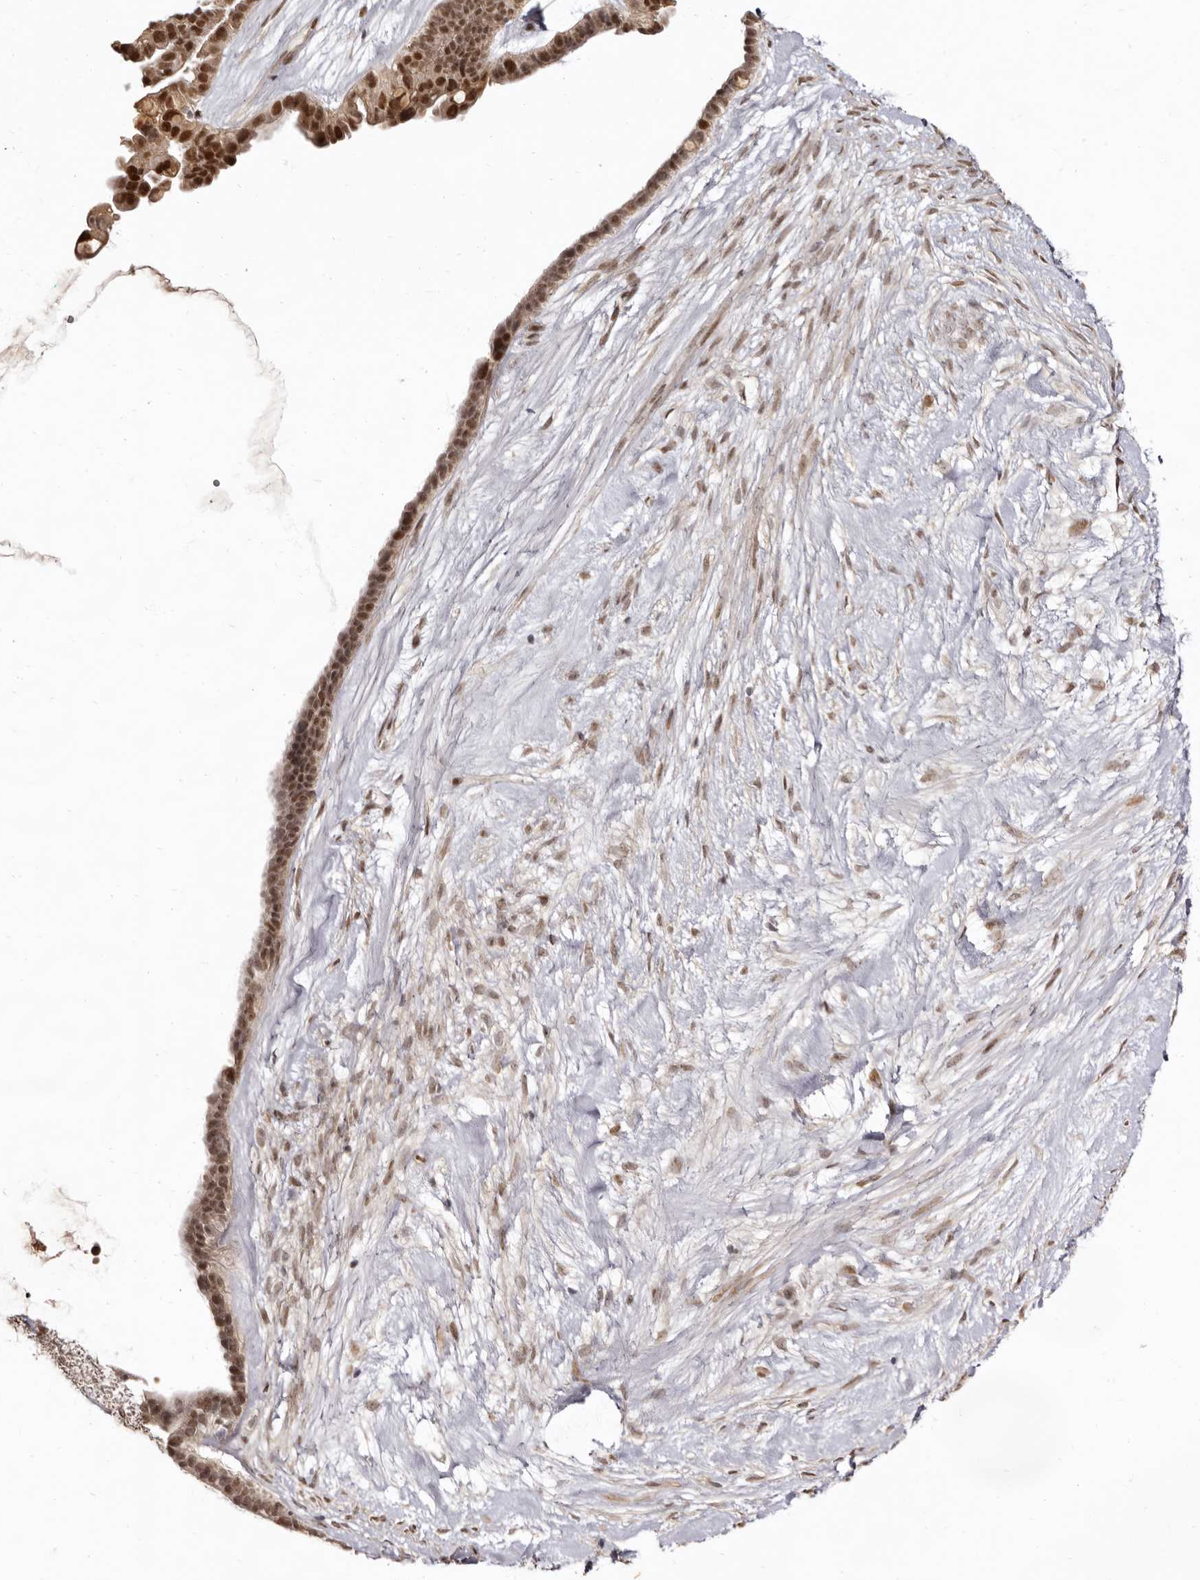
{"staining": {"intensity": "strong", "quantity": ">75%", "location": "nuclear"}, "tissue": "ovarian cancer", "cell_type": "Tumor cells", "image_type": "cancer", "snomed": [{"axis": "morphology", "description": "Cystadenocarcinoma, serous, NOS"}, {"axis": "topography", "description": "Ovary"}], "caption": "Ovarian cancer was stained to show a protein in brown. There is high levels of strong nuclear expression in approximately >75% of tumor cells.", "gene": "ZNF326", "patient": {"sex": "female", "age": 56}}